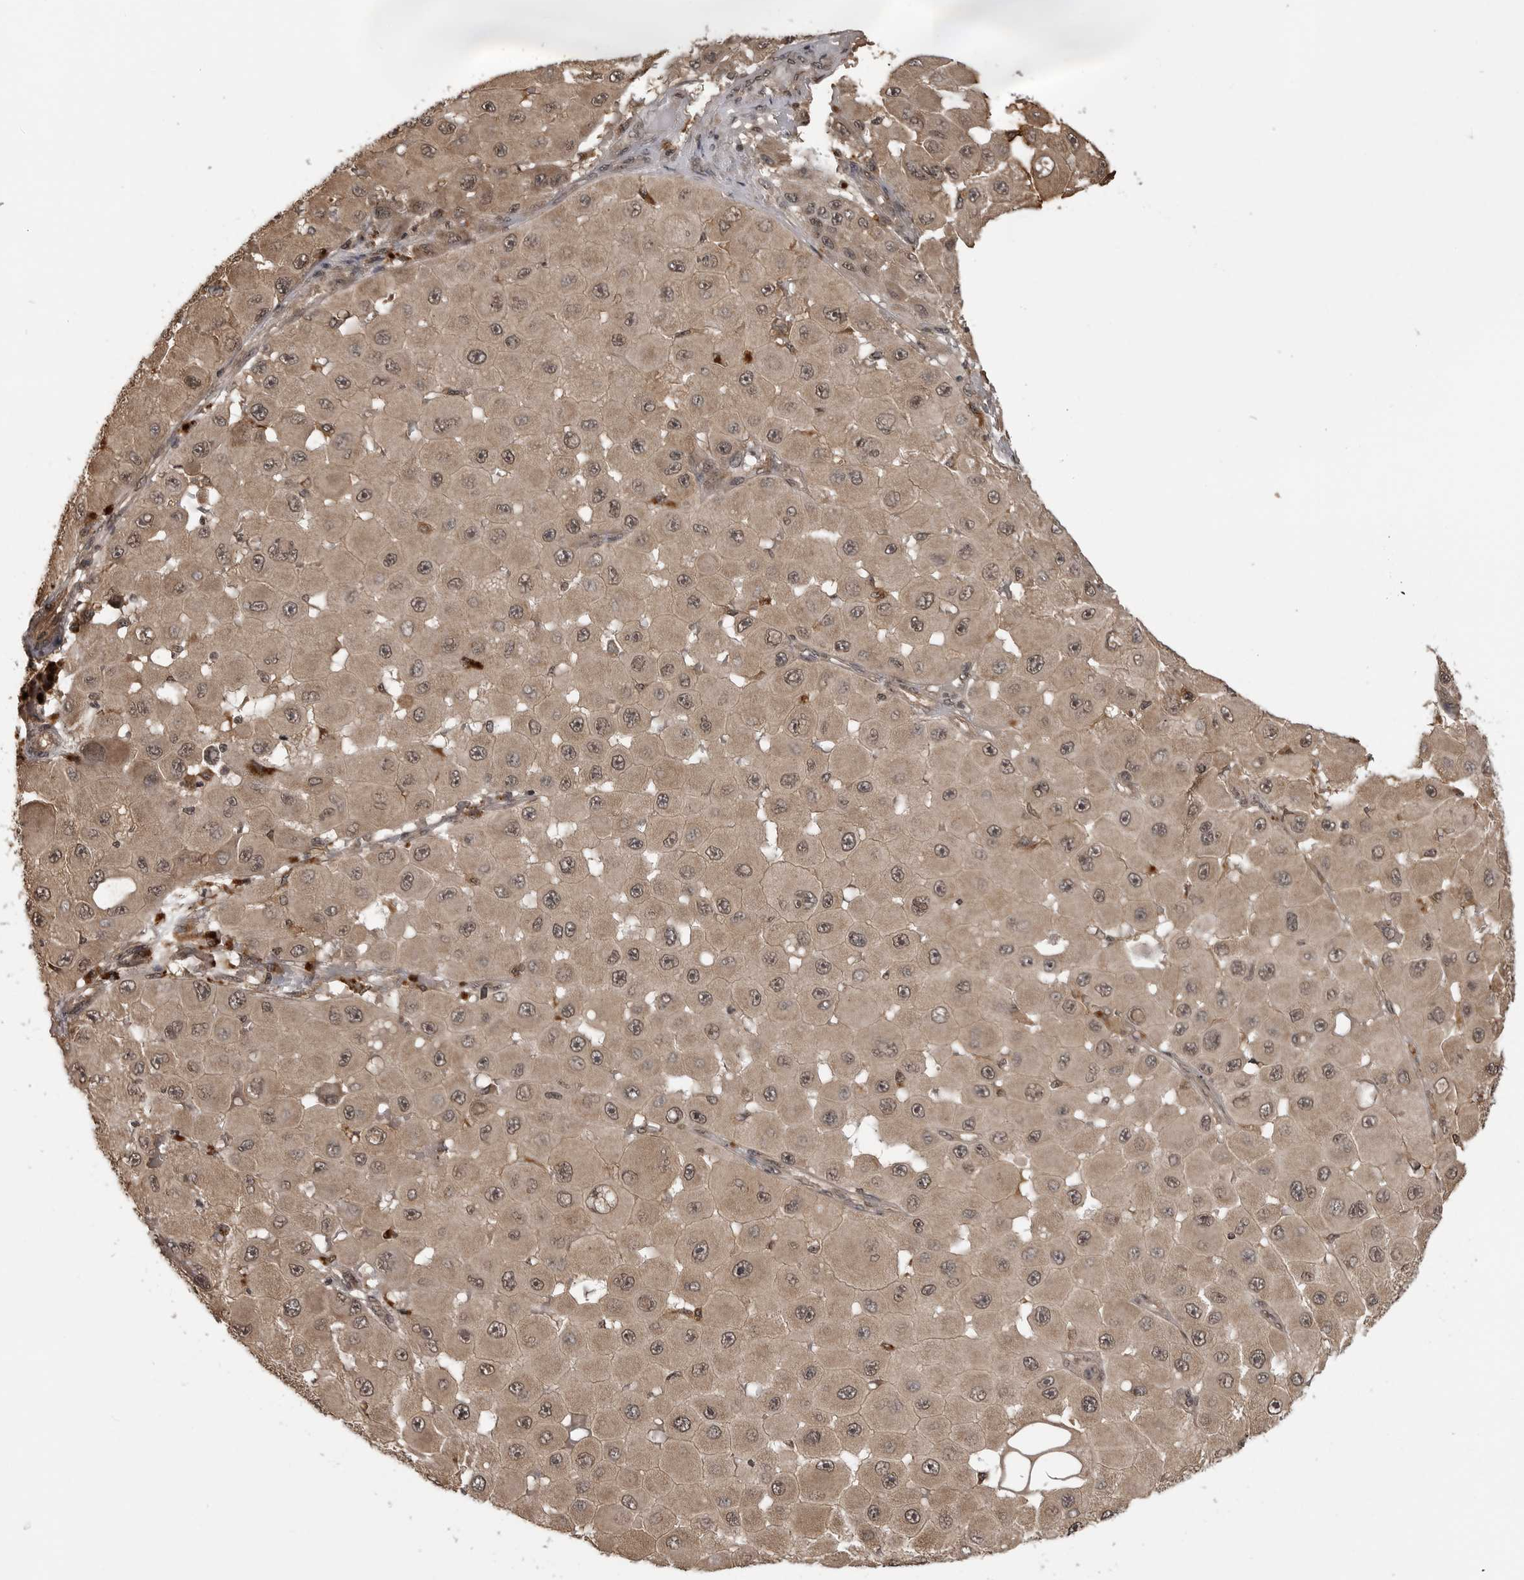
{"staining": {"intensity": "moderate", "quantity": ">75%", "location": "cytoplasmic/membranous,nuclear"}, "tissue": "melanoma", "cell_type": "Tumor cells", "image_type": "cancer", "snomed": [{"axis": "morphology", "description": "Malignant melanoma, NOS"}, {"axis": "topography", "description": "Skin"}], "caption": "This photomicrograph displays IHC staining of human melanoma, with medium moderate cytoplasmic/membranous and nuclear positivity in approximately >75% of tumor cells.", "gene": "IL24", "patient": {"sex": "female", "age": 81}}